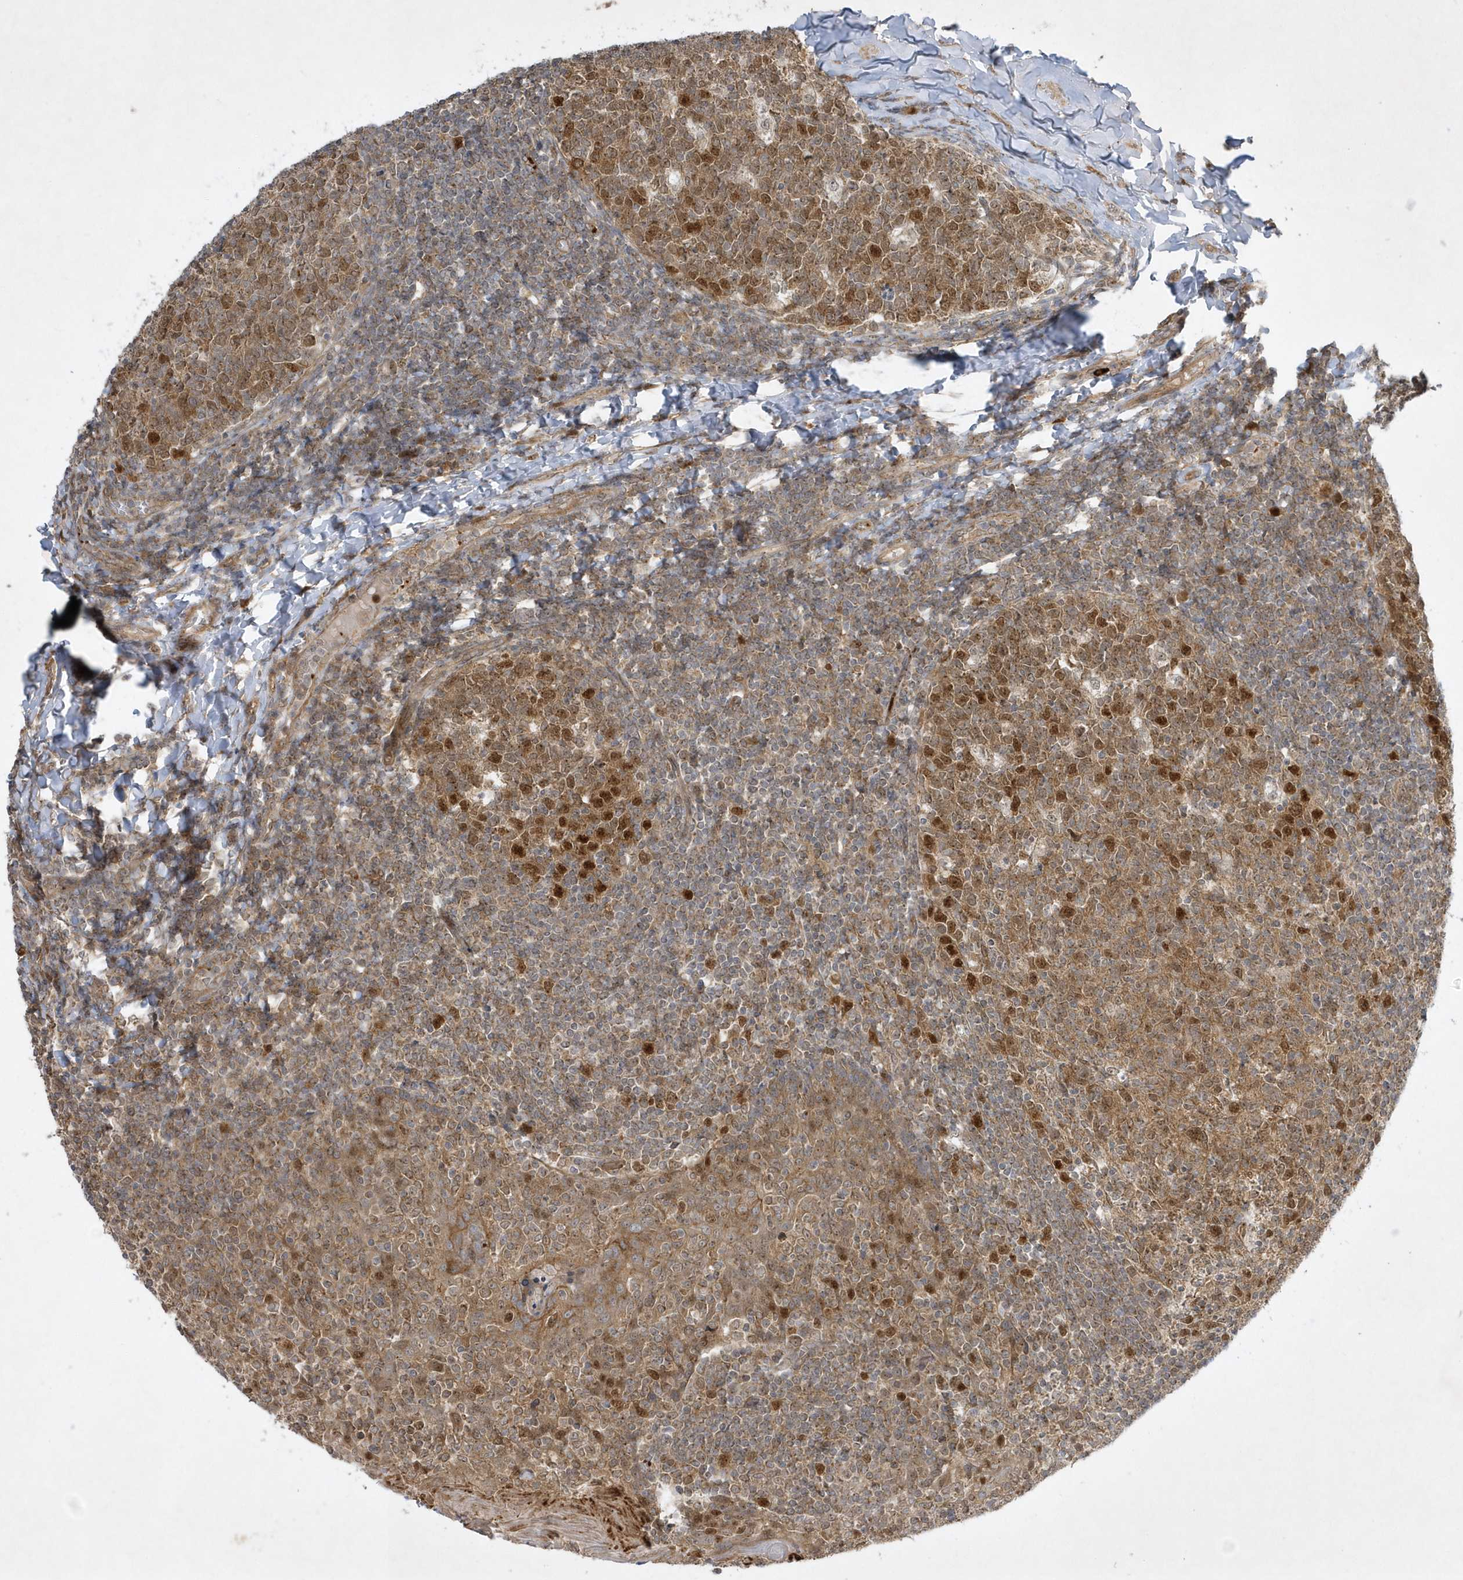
{"staining": {"intensity": "moderate", "quantity": ">75%", "location": "cytoplasmic/membranous,nuclear"}, "tissue": "tonsil", "cell_type": "Germinal center cells", "image_type": "normal", "snomed": [{"axis": "morphology", "description": "Normal tissue, NOS"}, {"axis": "topography", "description": "Tonsil"}], "caption": "Immunohistochemical staining of benign human tonsil shows moderate cytoplasmic/membranous,nuclear protein staining in approximately >75% of germinal center cells.", "gene": "NAF1", "patient": {"sex": "female", "age": 19}}